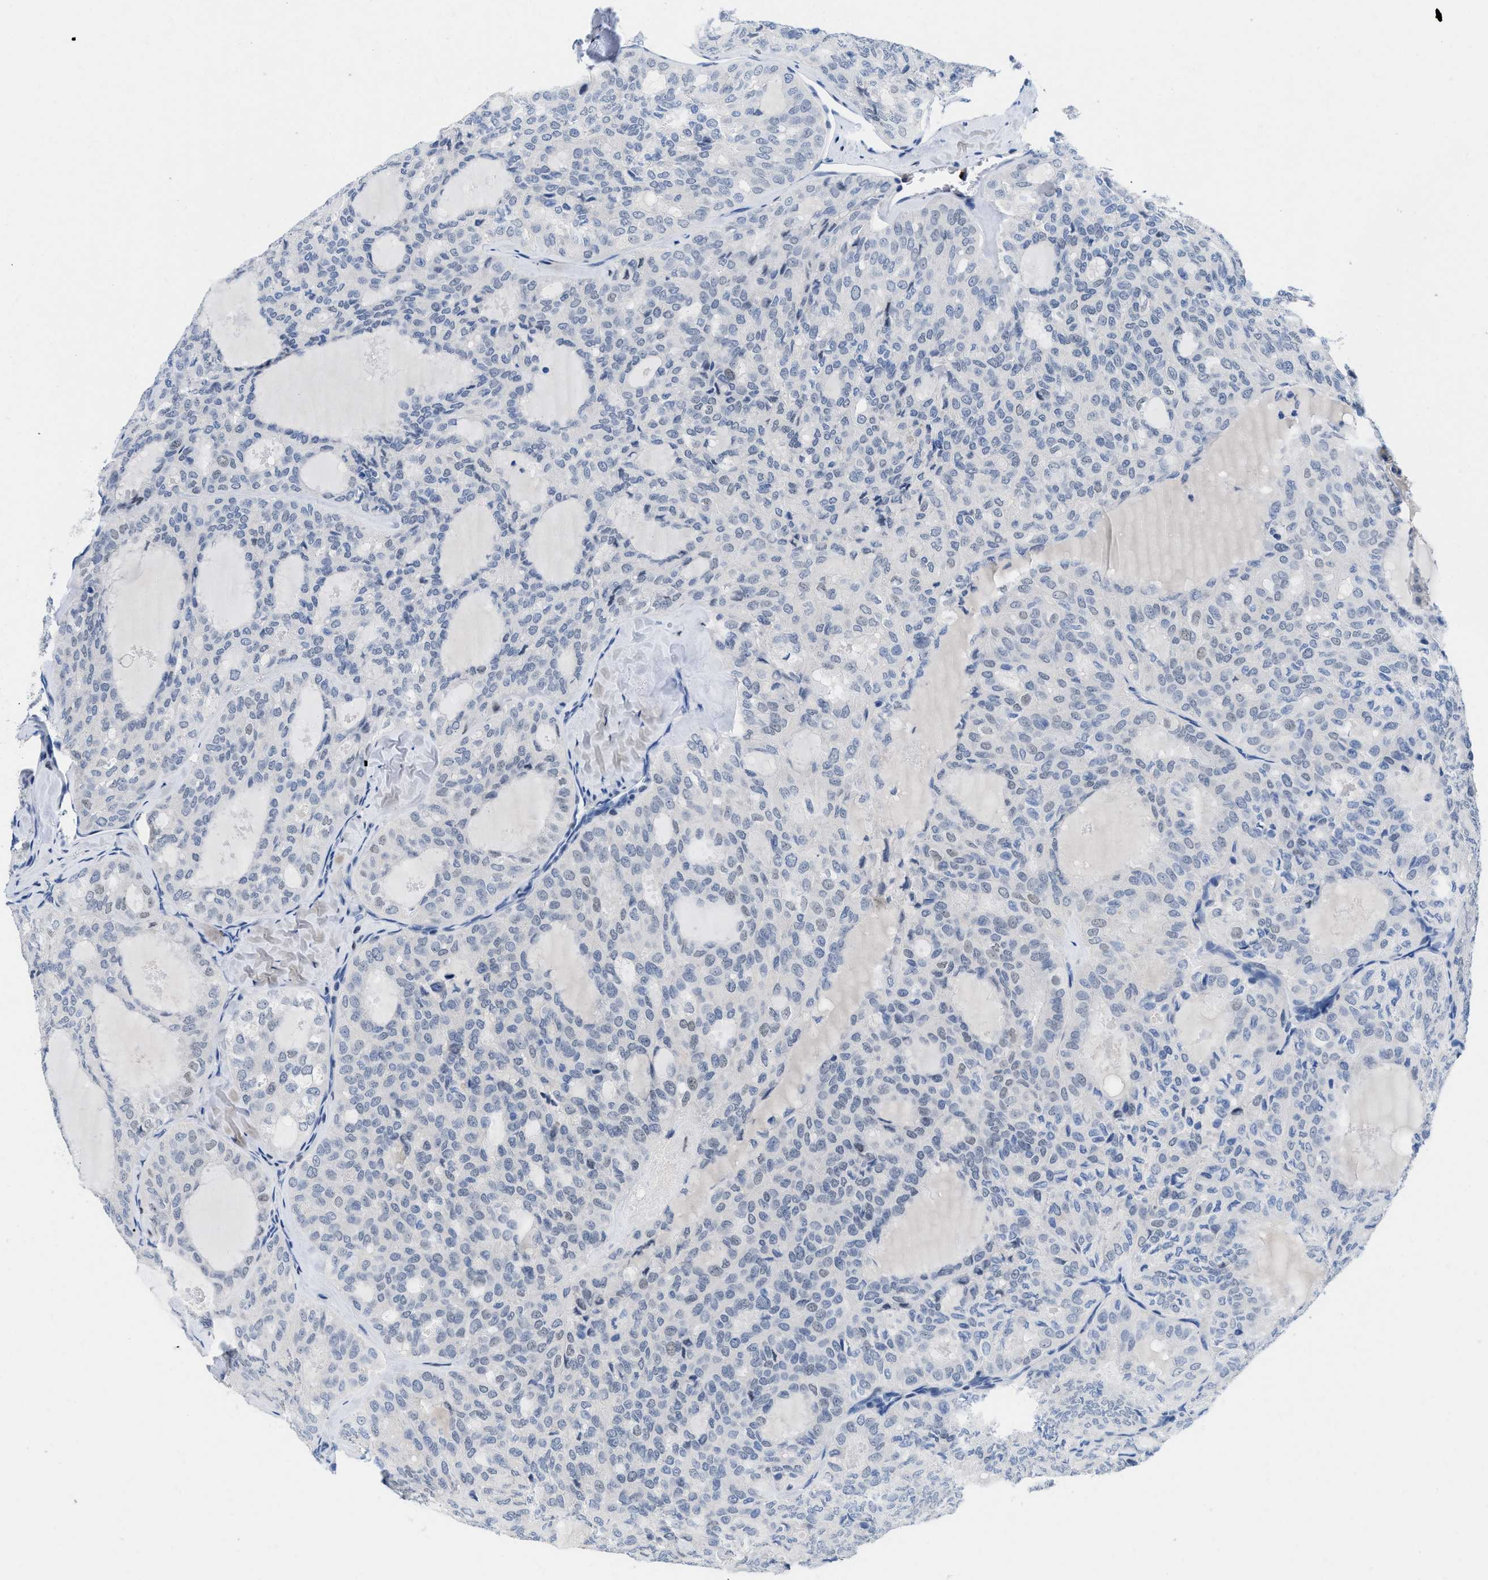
{"staining": {"intensity": "weak", "quantity": "<25%", "location": "nuclear"}, "tissue": "thyroid cancer", "cell_type": "Tumor cells", "image_type": "cancer", "snomed": [{"axis": "morphology", "description": "Follicular adenoma carcinoma, NOS"}, {"axis": "topography", "description": "Thyroid gland"}], "caption": "Immunohistochemistry of thyroid cancer (follicular adenoma carcinoma) reveals no expression in tumor cells.", "gene": "NFIX", "patient": {"sex": "male", "age": 75}}